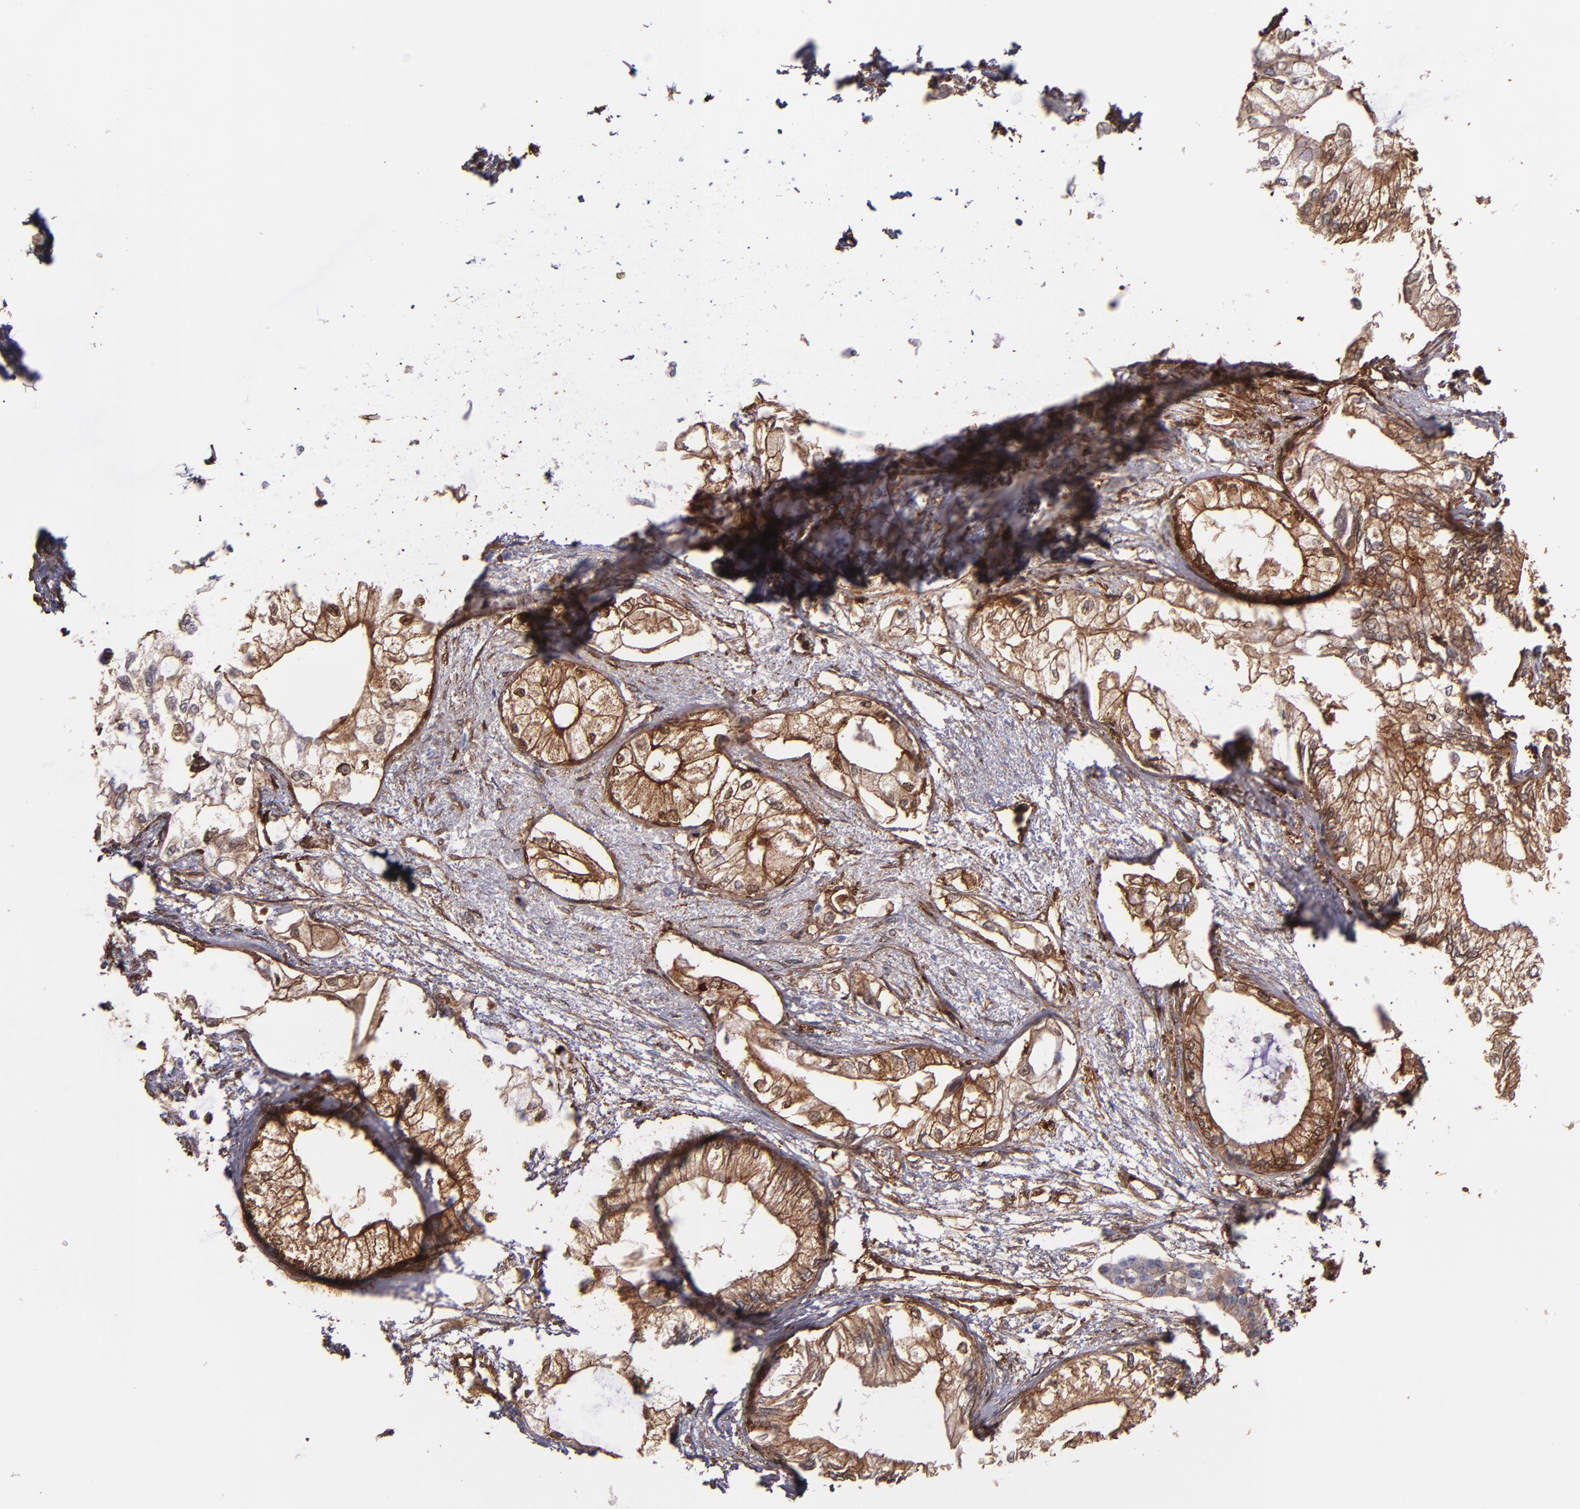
{"staining": {"intensity": "moderate", "quantity": ">75%", "location": "cytoplasmic/membranous"}, "tissue": "pancreatic cancer", "cell_type": "Tumor cells", "image_type": "cancer", "snomed": [{"axis": "morphology", "description": "Adenocarcinoma, NOS"}, {"axis": "topography", "description": "Pancreas"}], "caption": "Pancreatic cancer (adenocarcinoma) stained with a brown dye exhibits moderate cytoplasmic/membranous positive staining in approximately >75% of tumor cells.", "gene": "VCL", "patient": {"sex": "male", "age": 79}}